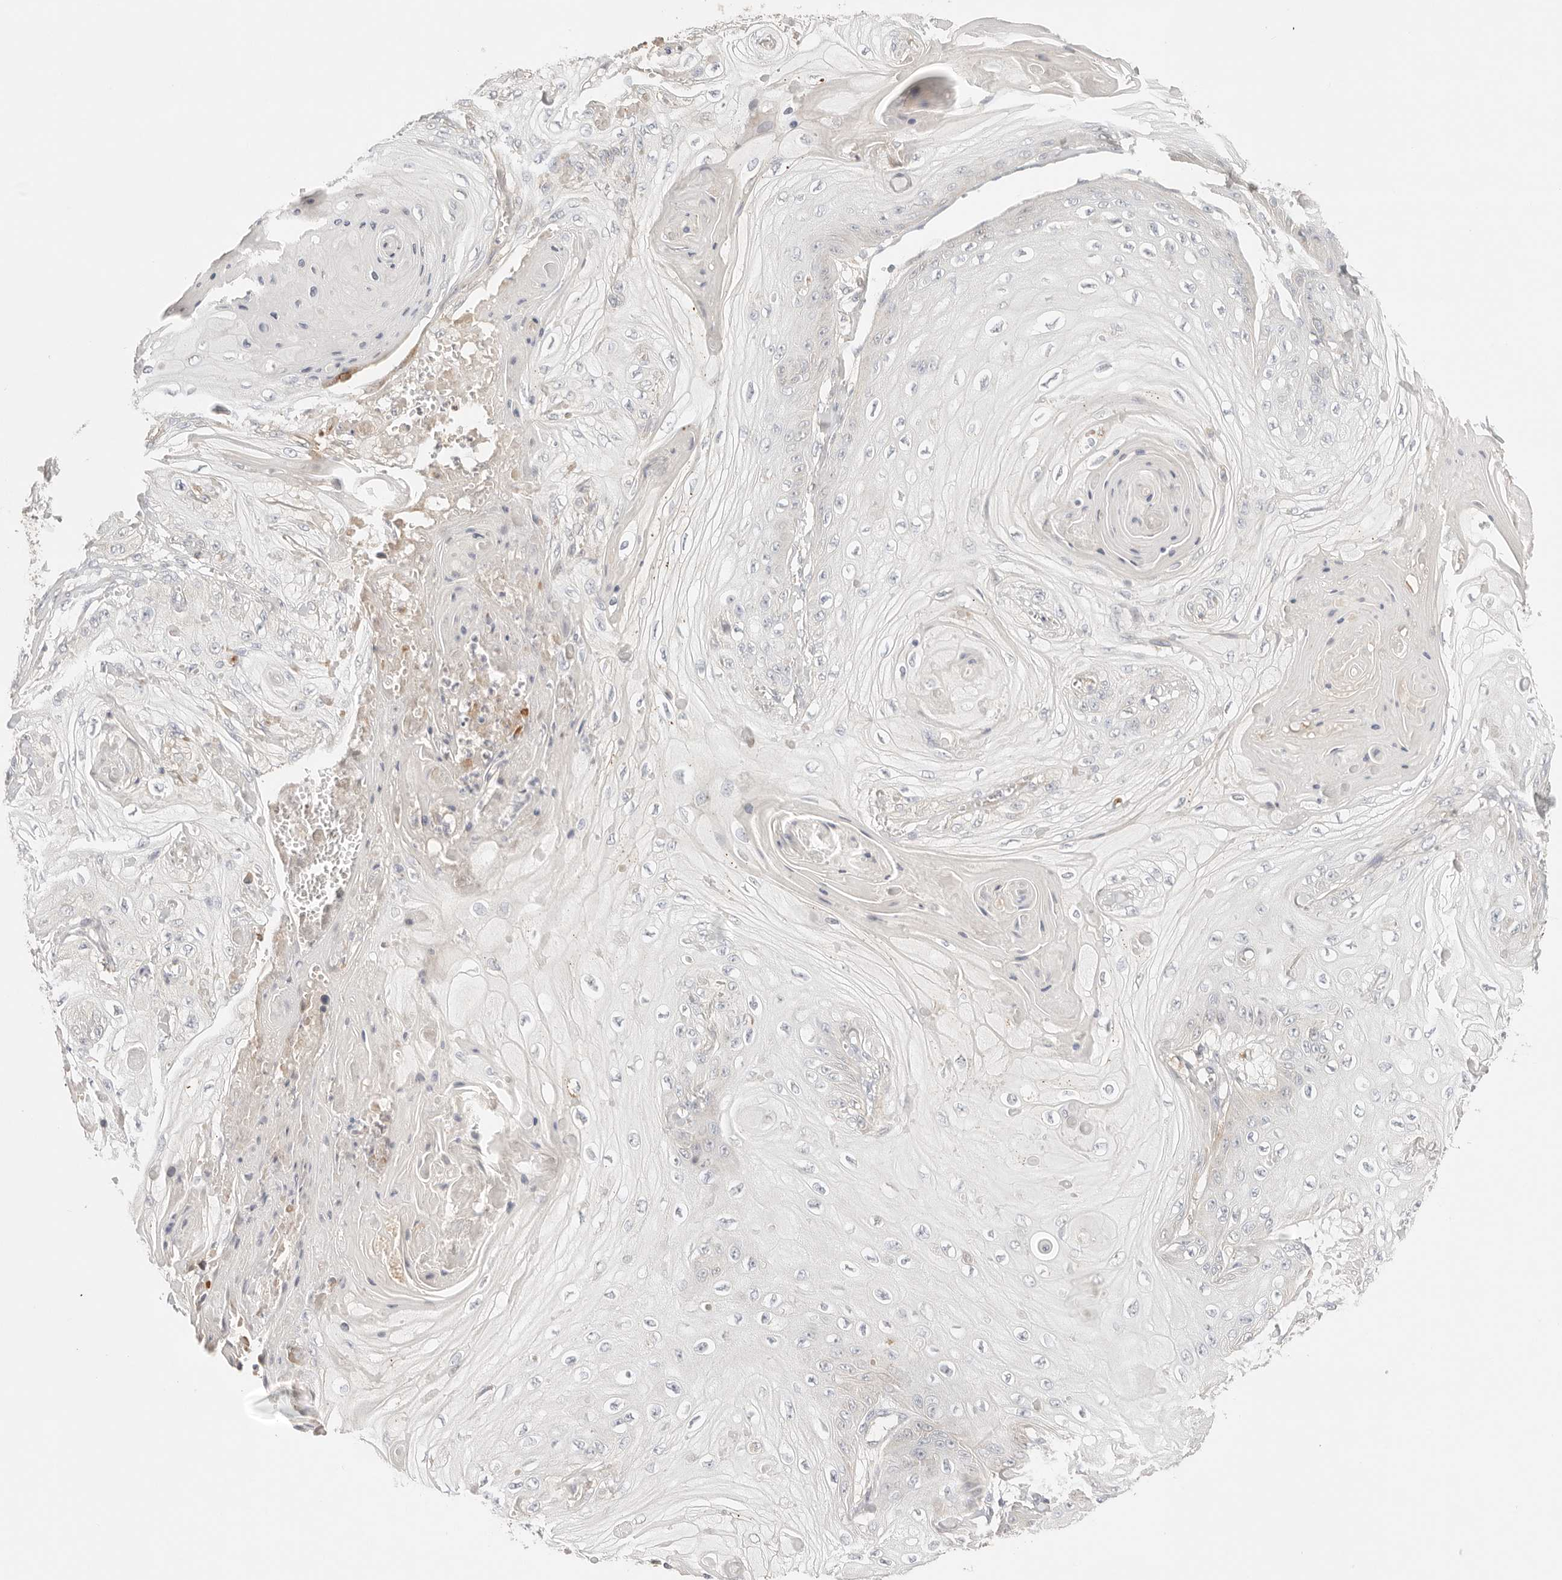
{"staining": {"intensity": "negative", "quantity": "none", "location": "none"}, "tissue": "skin cancer", "cell_type": "Tumor cells", "image_type": "cancer", "snomed": [{"axis": "morphology", "description": "Squamous cell carcinoma, NOS"}, {"axis": "topography", "description": "Skin"}], "caption": "A high-resolution histopathology image shows IHC staining of squamous cell carcinoma (skin), which exhibits no significant staining in tumor cells. (DAB immunohistochemistry (IHC), high magnification).", "gene": "CEP120", "patient": {"sex": "male", "age": 74}}